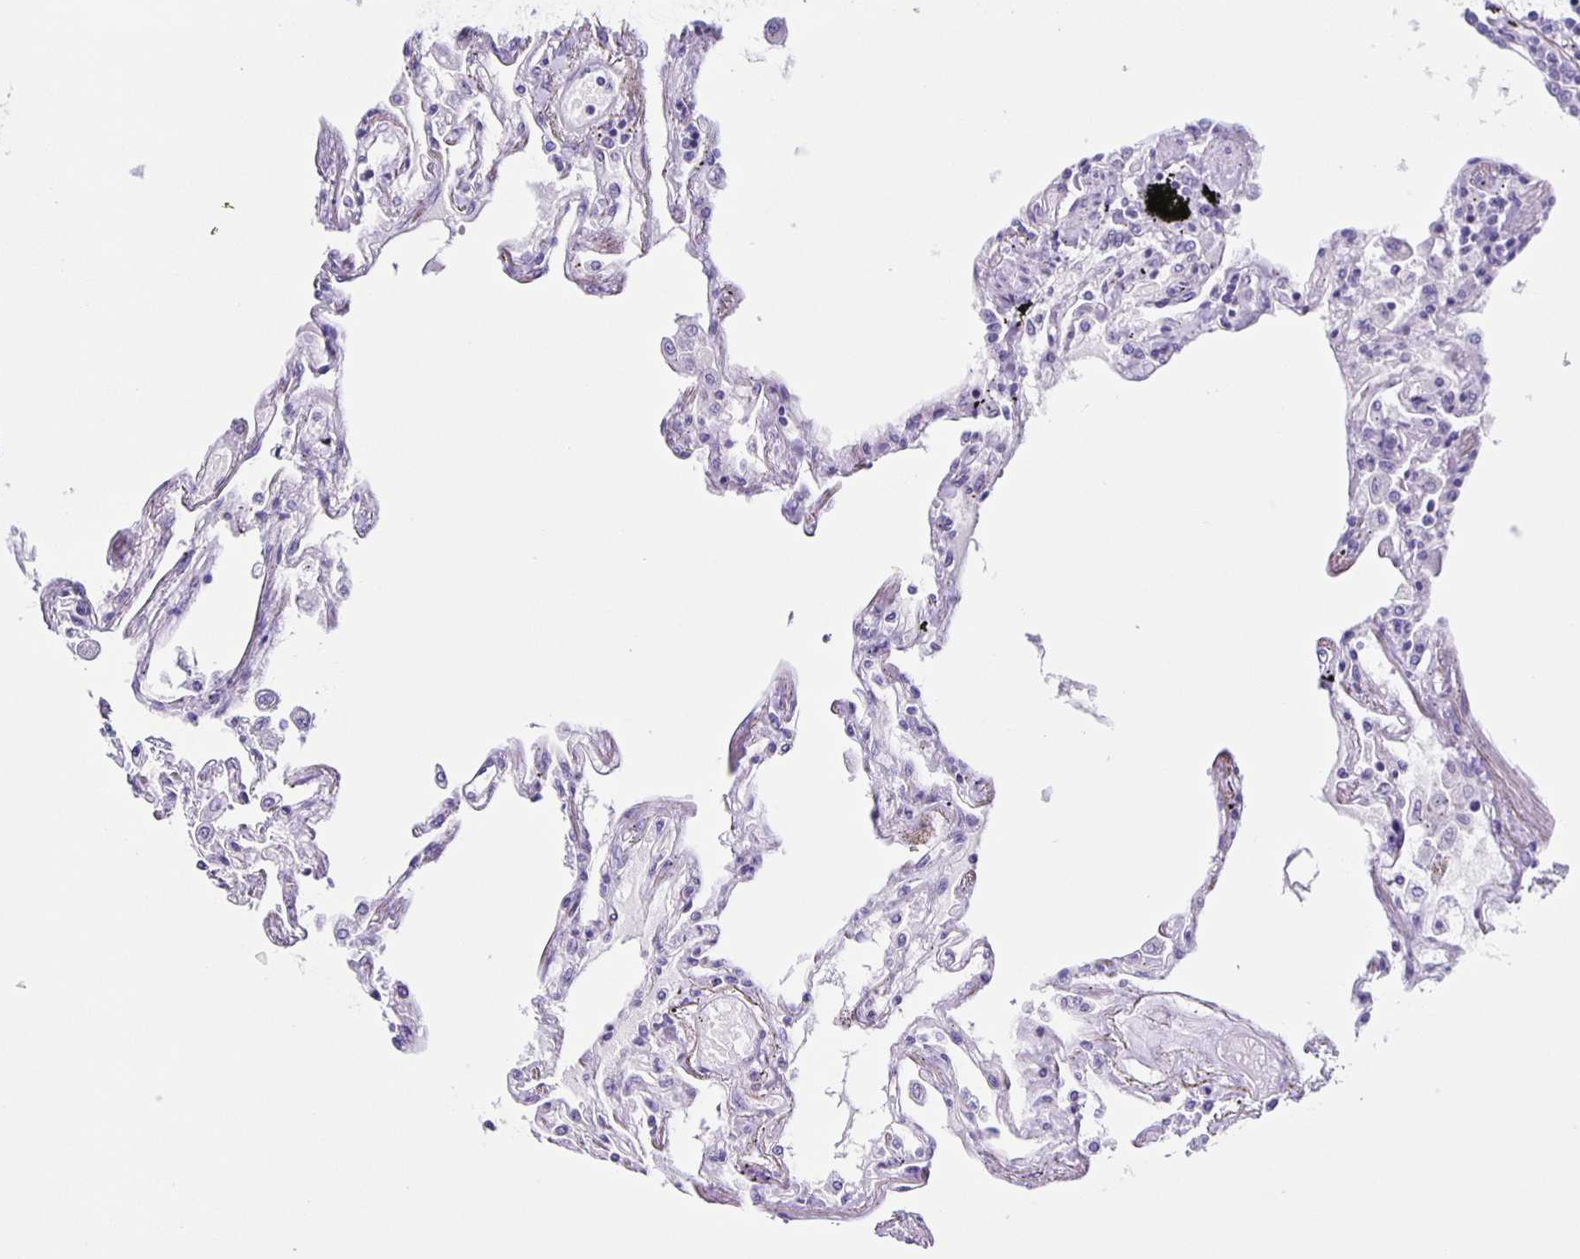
{"staining": {"intensity": "negative", "quantity": "none", "location": "none"}, "tissue": "lung", "cell_type": "Alveolar cells", "image_type": "normal", "snomed": [{"axis": "morphology", "description": "Normal tissue, NOS"}, {"axis": "morphology", "description": "Adenocarcinoma, NOS"}, {"axis": "topography", "description": "Cartilage tissue"}, {"axis": "topography", "description": "Lung"}], "caption": "Lung was stained to show a protein in brown. There is no significant positivity in alveolar cells. Brightfield microscopy of immunohistochemistry stained with DAB (3,3'-diaminobenzidine) (brown) and hematoxylin (blue), captured at high magnification.", "gene": "SLC12A3", "patient": {"sex": "female", "age": 67}}